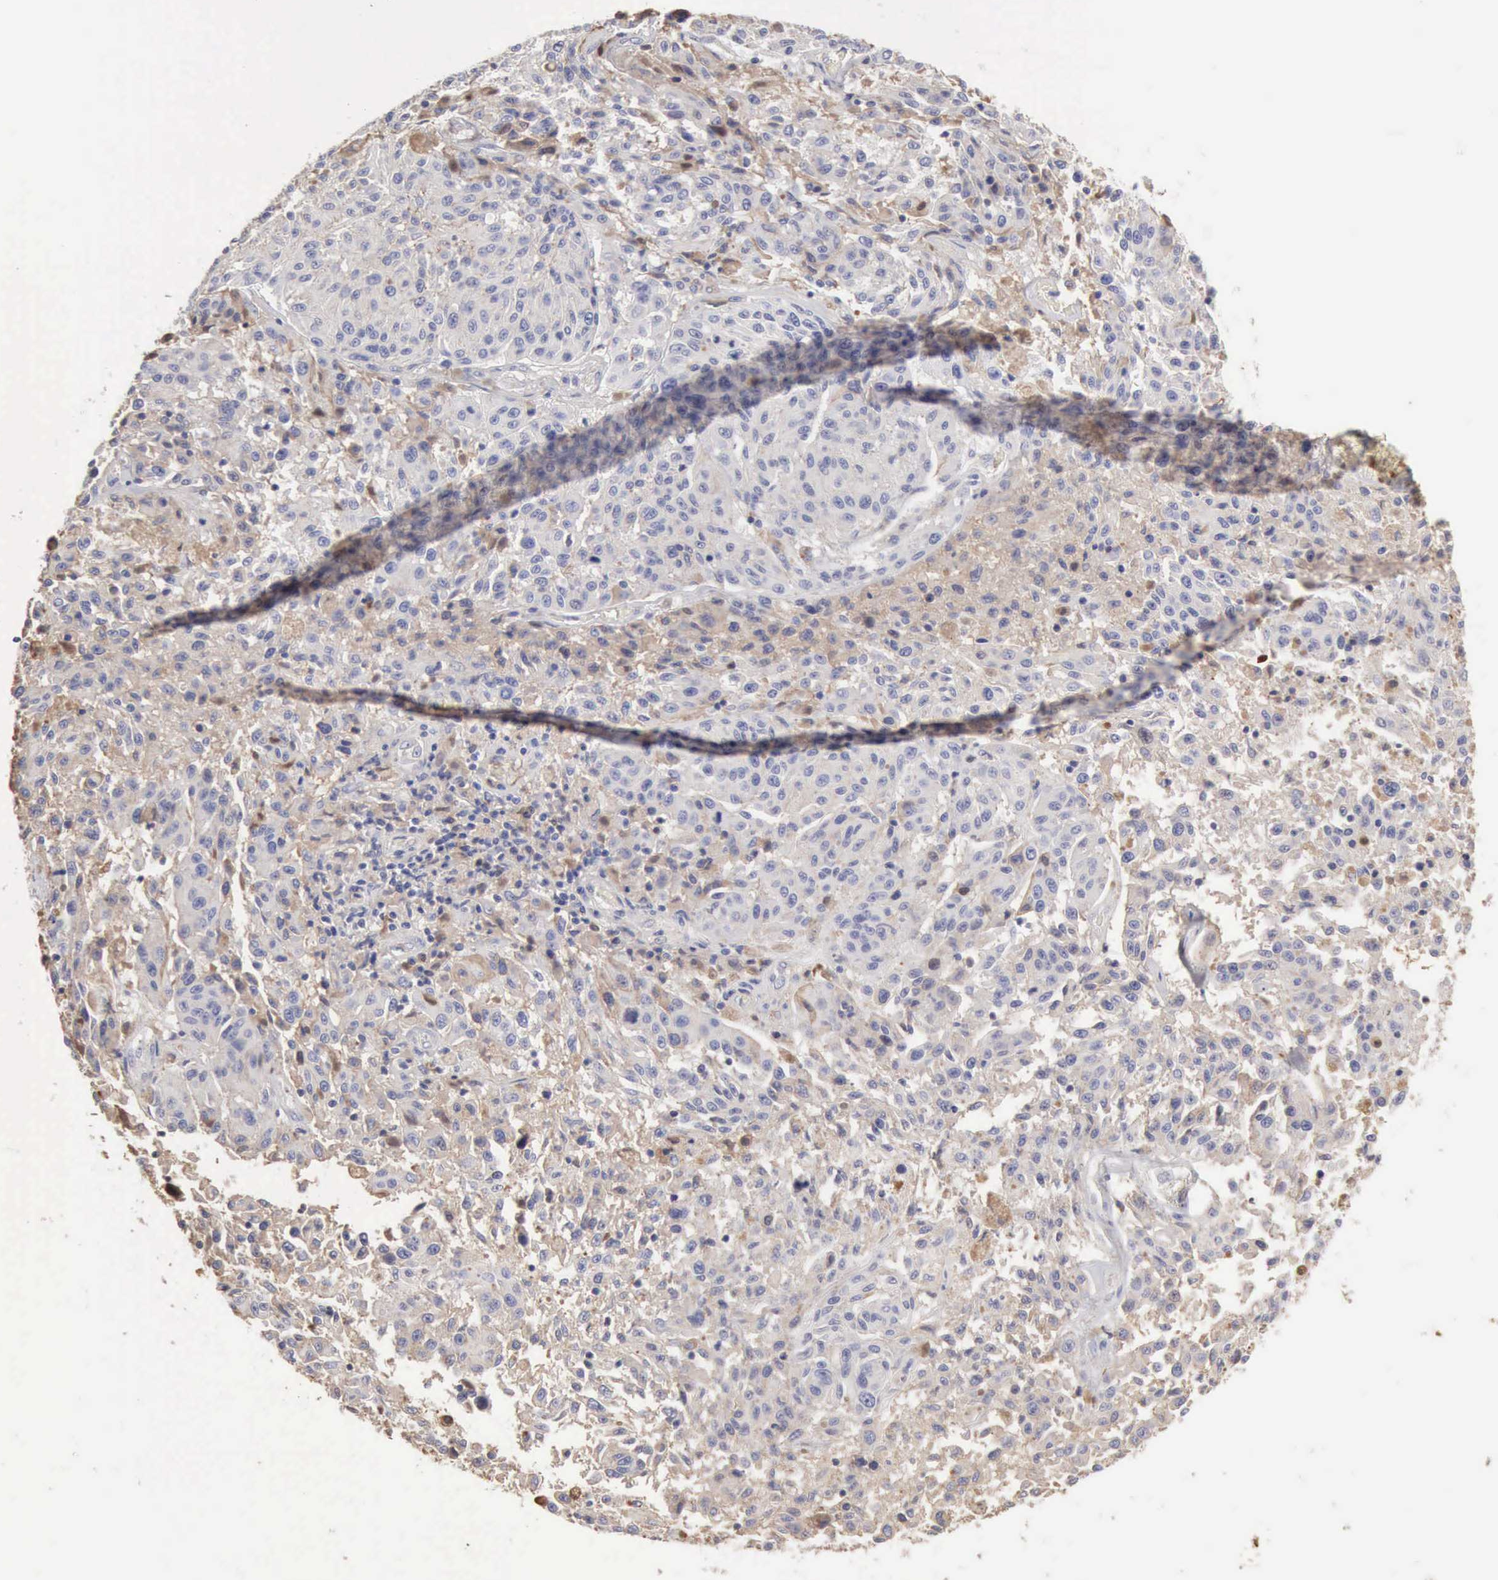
{"staining": {"intensity": "negative", "quantity": "none", "location": "none"}, "tissue": "melanoma", "cell_type": "Tumor cells", "image_type": "cancer", "snomed": [{"axis": "morphology", "description": "Malignant melanoma, NOS"}, {"axis": "topography", "description": "Skin"}], "caption": "An IHC micrograph of malignant melanoma is shown. There is no staining in tumor cells of malignant melanoma.", "gene": "SERPINA1", "patient": {"sex": "female", "age": 77}}